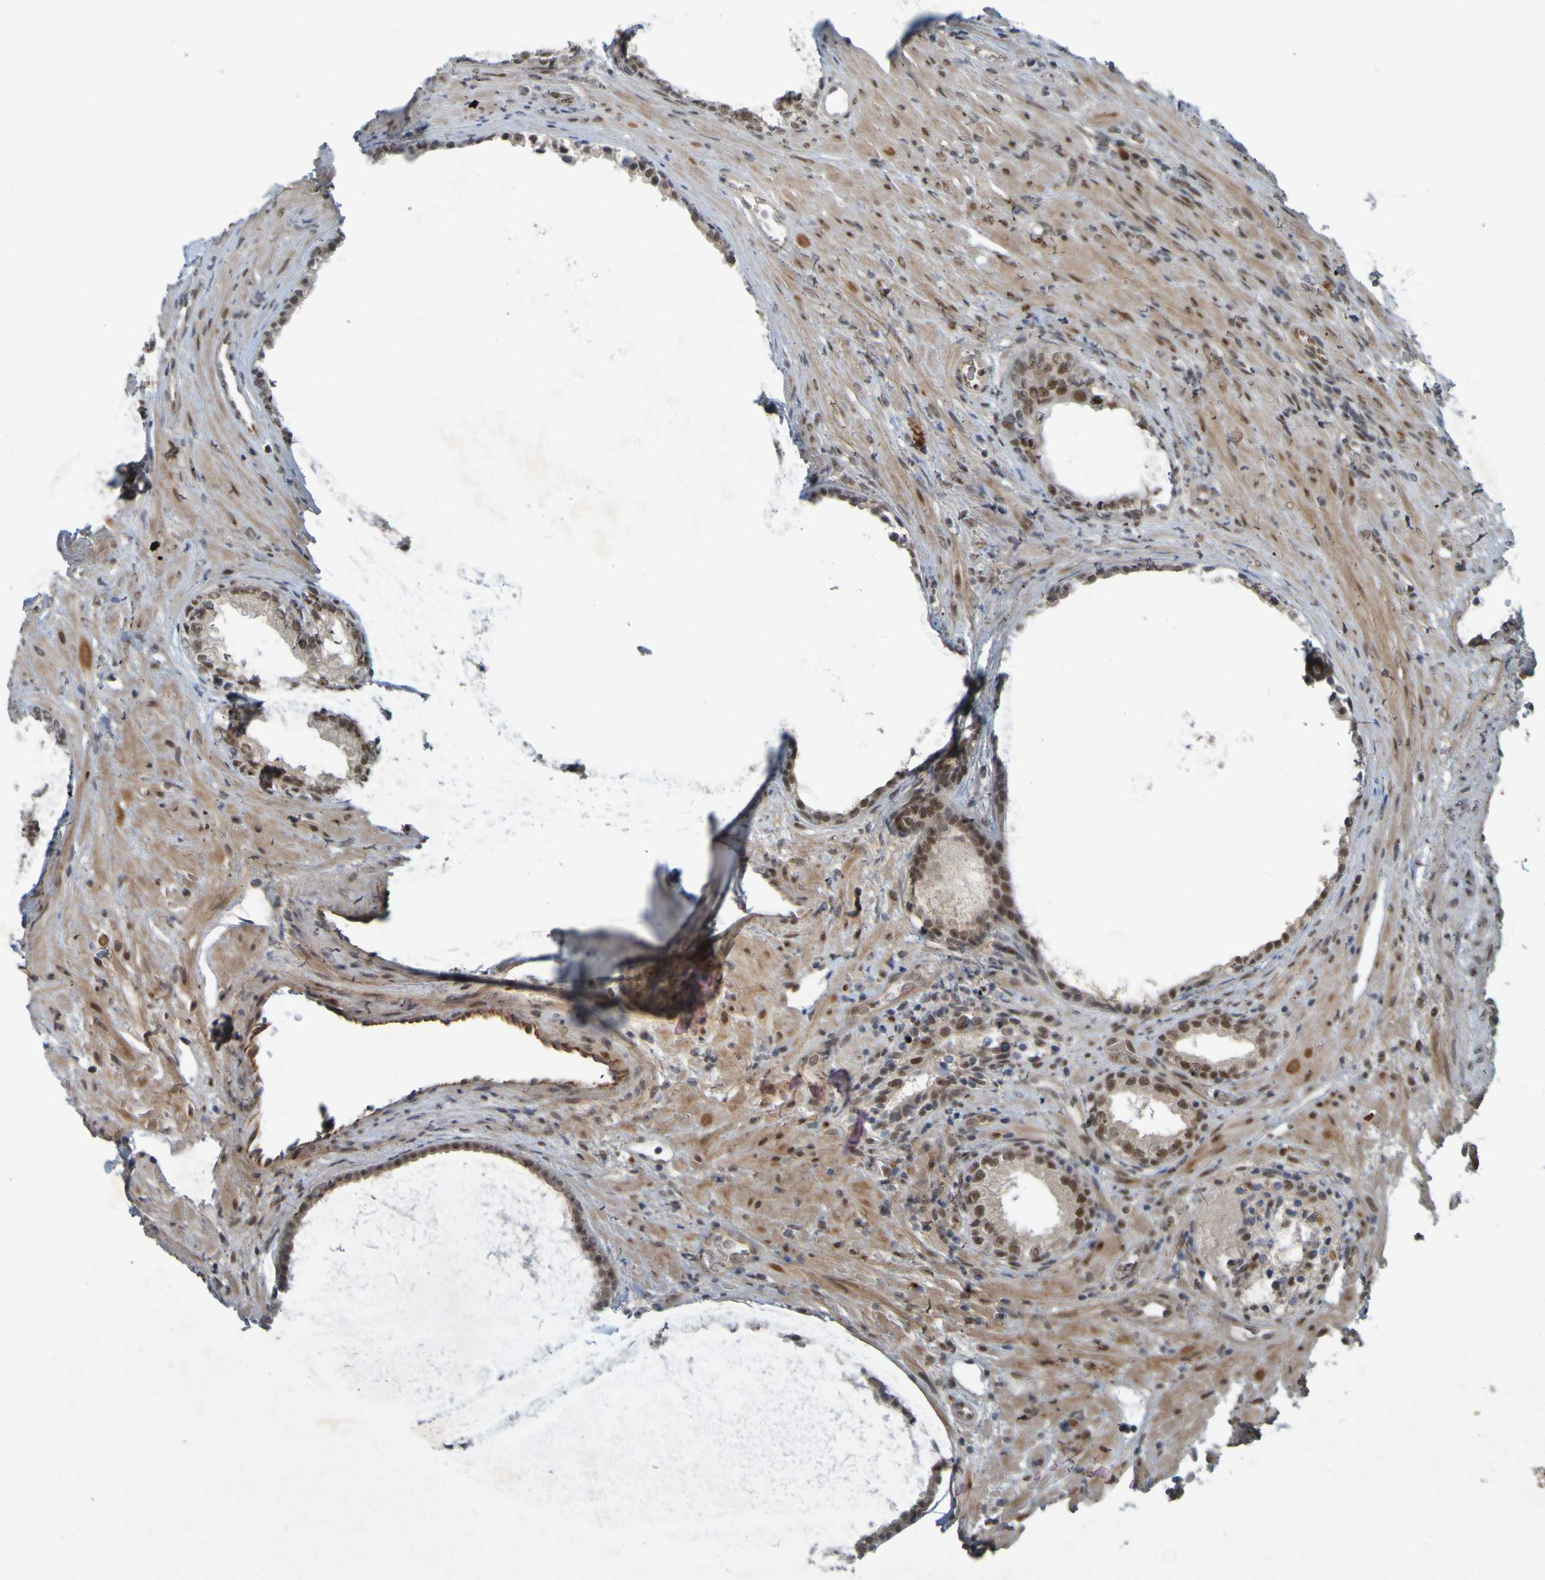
{"staining": {"intensity": "moderate", "quantity": ">75%", "location": "cytoplasmic/membranous,nuclear"}, "tissue": "prostate", "cell_type": "Glandular cells", "image_type": "normal", "snomed": [{"axis": "morphology", "description": "Normal tissue, NOS"}, {"axis": "topography", "description": "Prostate"}], "caption": "High-magnification brightfield microscopy of normal prostate stained with DAB (3,3'-diaminobenzidine) (brown) and counterstained with hematoxylin (blue). glandular cells exhibit moderate cytoplasmic/membranous,nuclear staining is appreciated in approximately>75% of cells. Nuclei are stained in blue.", "gene": "MCPH1", "patient": {"sex": "male", "age": 76}}